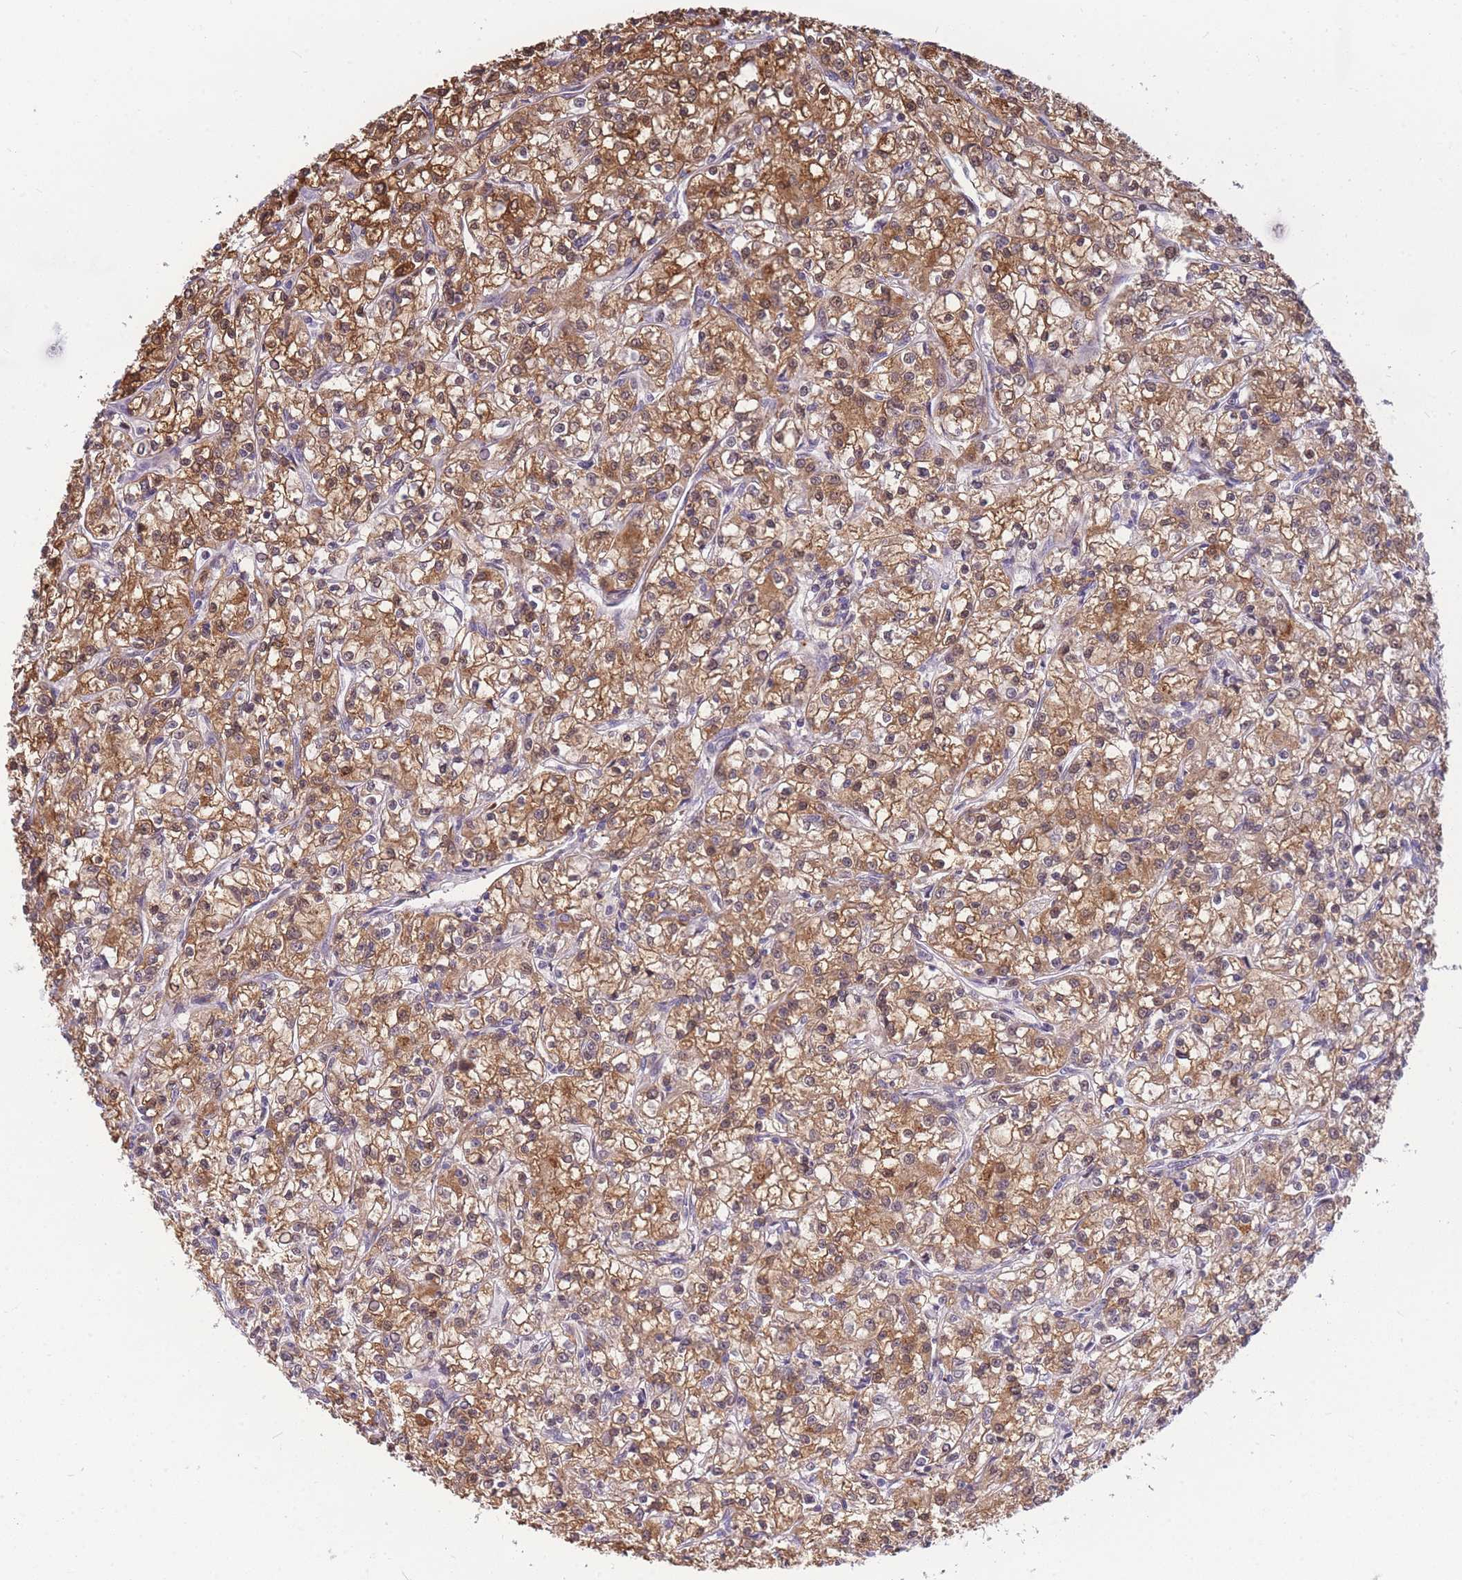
{"staining": {"intensity": "moderate", "quantity": ">75%", "location": "cytoplasmic/membranous,nuclear"}, "tissue": "renal cancer", "cell_type": "Tumor cells", "image_type": "cancer", "snomed": [{"axis": "morphology", "description": "Adenocarcinoma, NOS"}, {"axis": "topography", "description": "Kidney"}], "caption": "DAB immunohistochemical staining of human renal cancer (adenocarcinoma) shows moderate cytoplasmic/membranous and nuclear protein expression in approximately >75% of tumor cells.", "gene": "CRACD", "patient": {"sex": "female", "age": 59}}